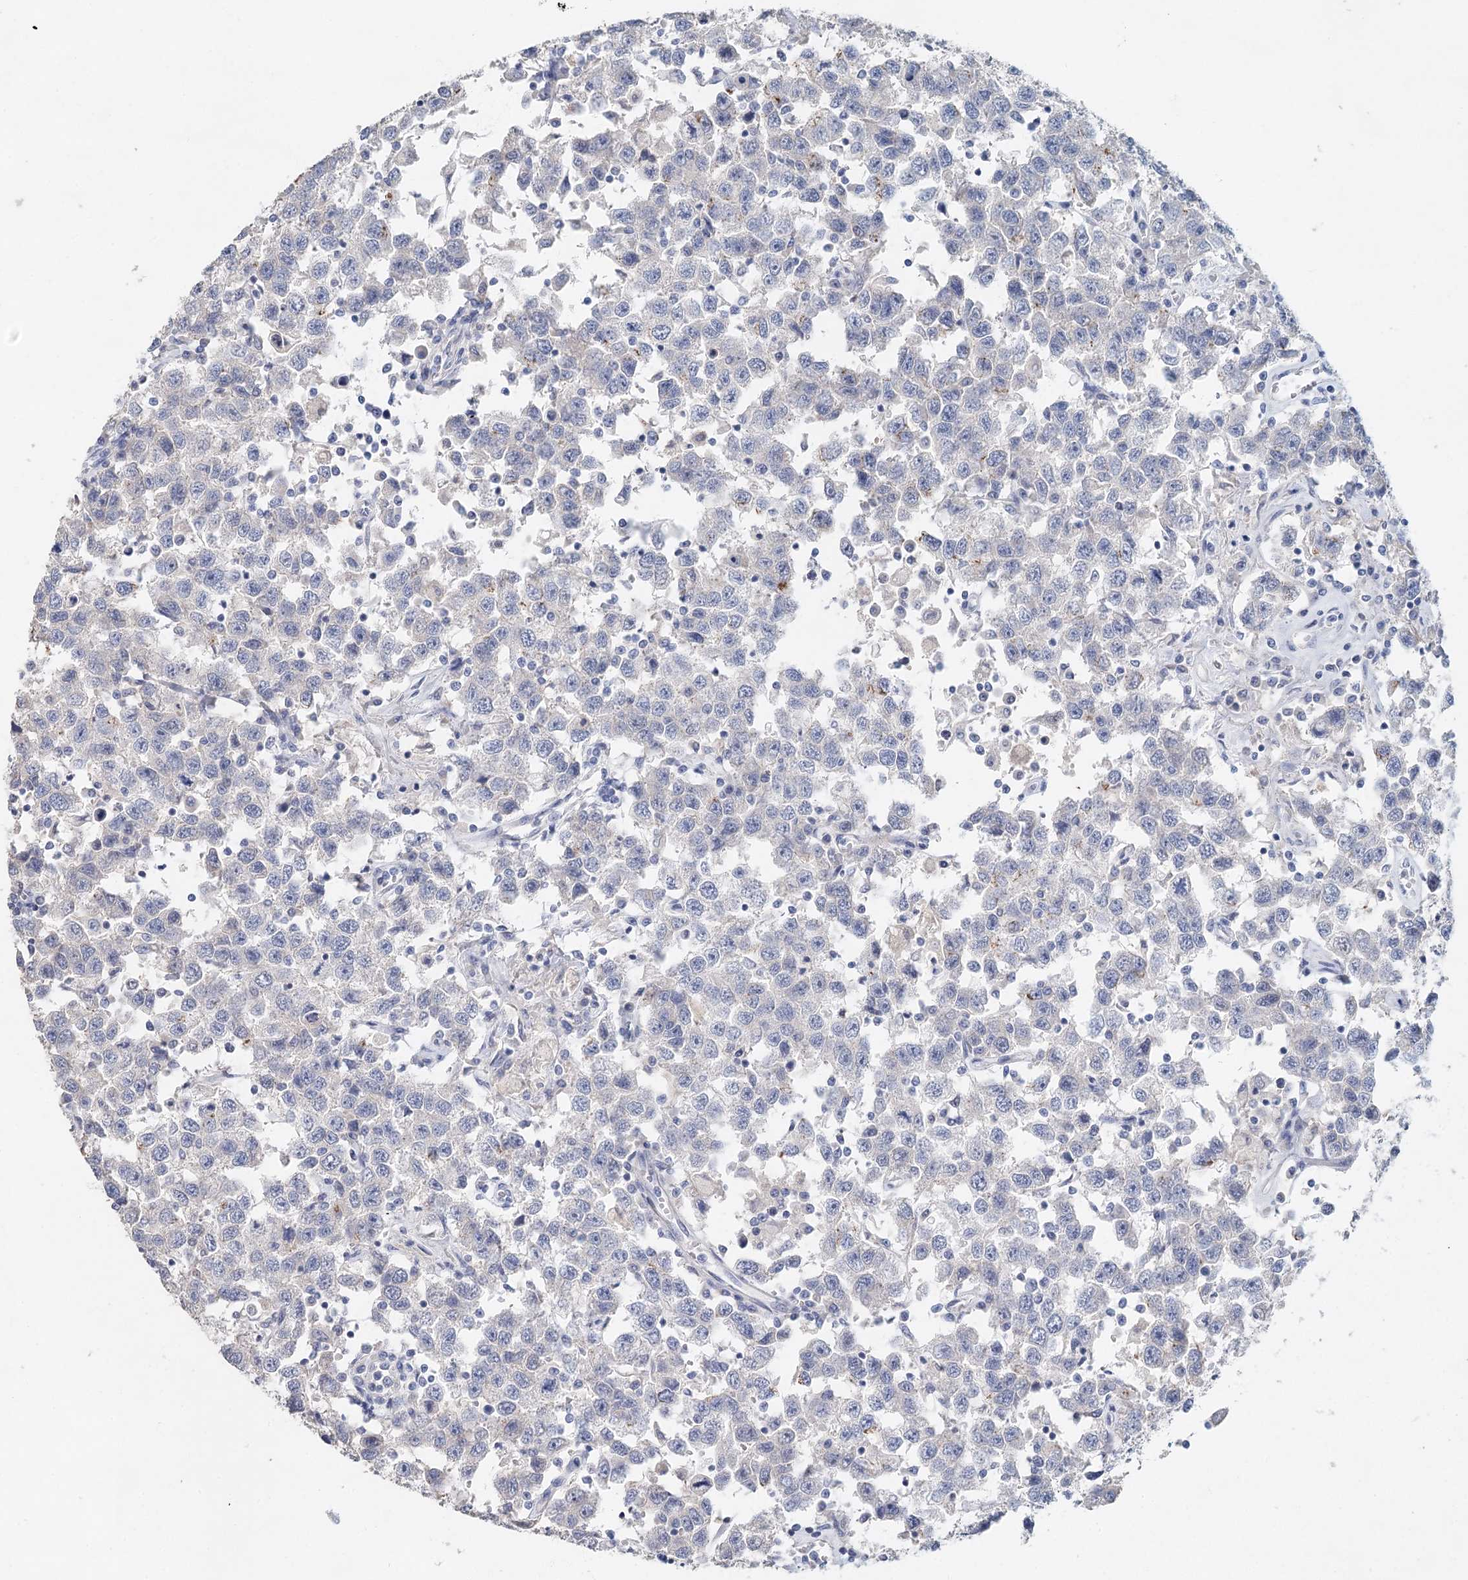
{"staining": {"intensity": "negative", "quantity": "none", "location": "none"}, "tissue": "testis cancer", "cell_type": "Tumor cells", "image_type": "cancer", "snomed": [{"axis": "morphology", "description": "Seminoma, NOS"}, {"axis": "topography", "description": "Testis"}], "caption": "High power microscopy photomicrograph of an IHC image of testis cancer, revealing no significant staining in tumor cells.", "gene": "MYL6B", "patient": {"sex": "male", "age": 41}}